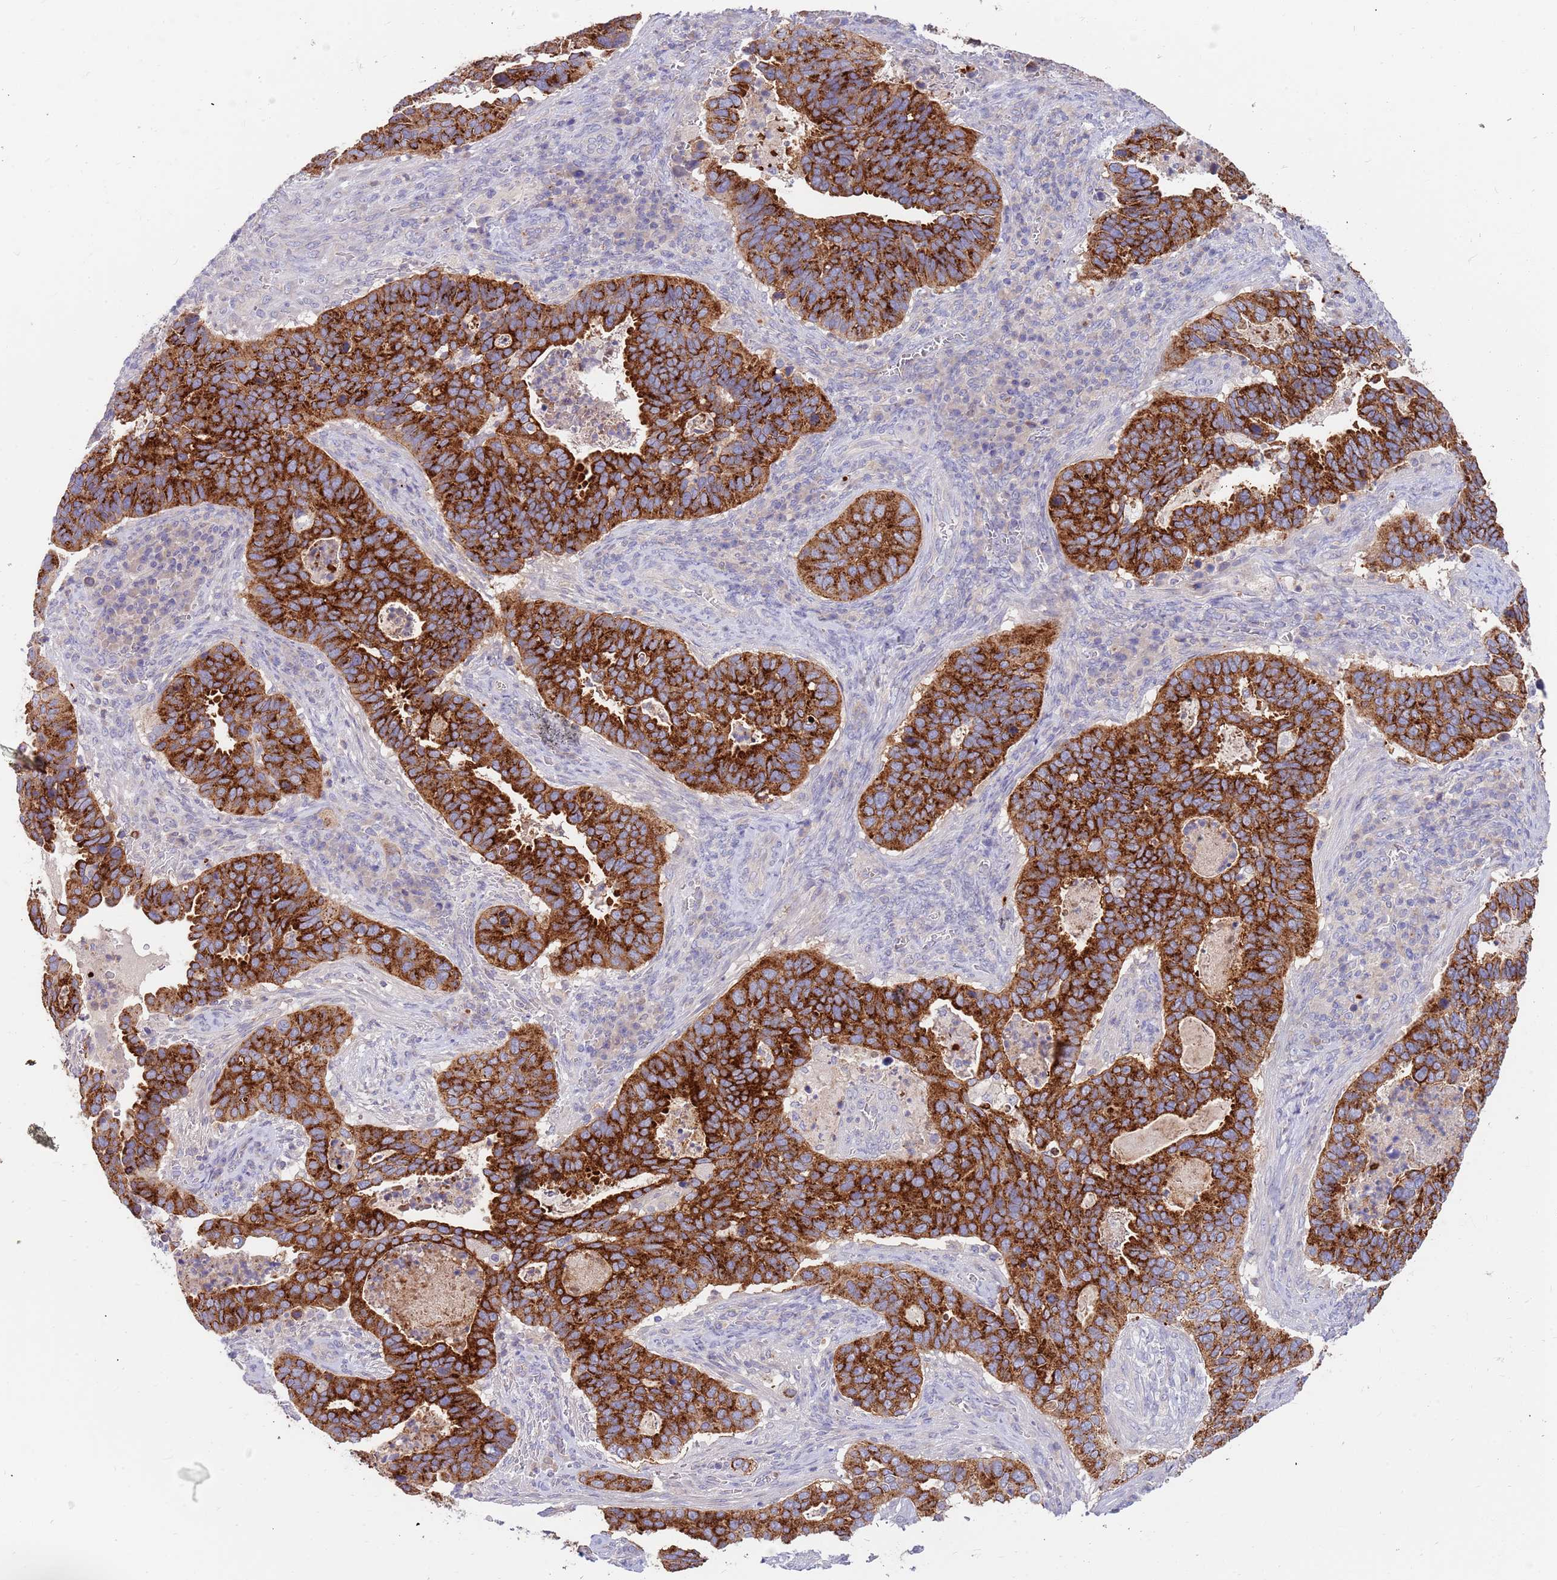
{"staining": {"intensity": "strong", "quantity": ">75%", "location": "cytoplasmic/membranous"}, "tissue": "cervical cancer", "cell_type": "Tumor cells", "image_type": "cancer", "snomed": [{"axis": "morphology", "description": "Squamous cell carcinoma, NOS"}, {"axis": "topography", "description": "Cervix"}], "caption": "This image demonstrates immunohistochemistry (IHC) staining of human cervical cancer (squamous cell carcinoma), with high strong cytoplasmic/membranous positivity in about >75% of tumor cells.", "gene": "BORCS5", "patient": {"sex": "female", "age": 38}}